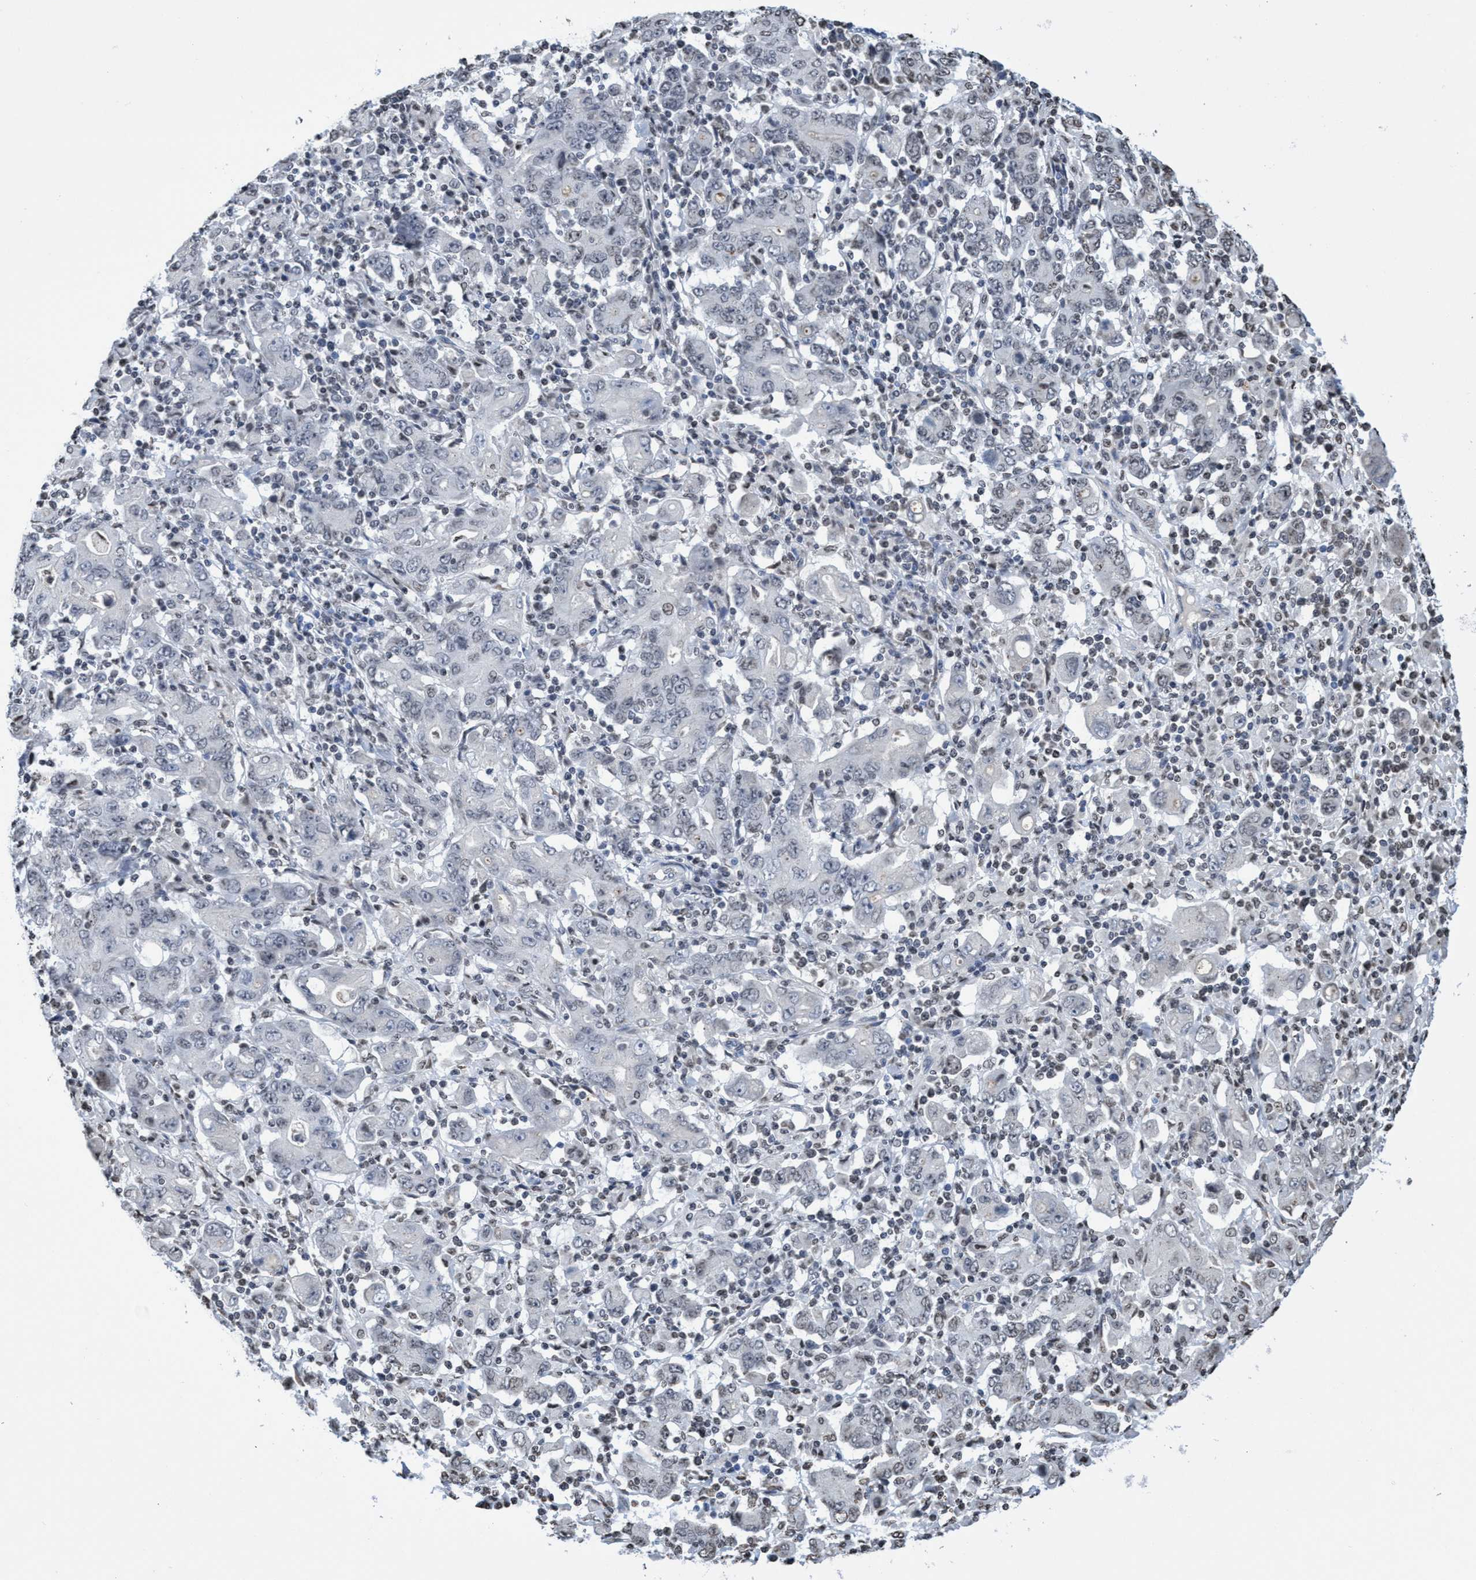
{"staining": {"intensity": "weak", "quantity": "<25%", "location": "nuclear"}, "tissue": "stomach cancer", "cell_type": "Tumor cells", "image_type": "cancer", "snomed": [{"axis": "morphology", "description": "Adenocarcinoma, NOS"}, {"axis": "topography", "description": "Stomach, upper"}], "caption": "The photomicrograph displays no staining of tumor cells in stomach adenocarcinoma.", "gene": "CBX2", "patient": {"sex": "male", "age": 69}}